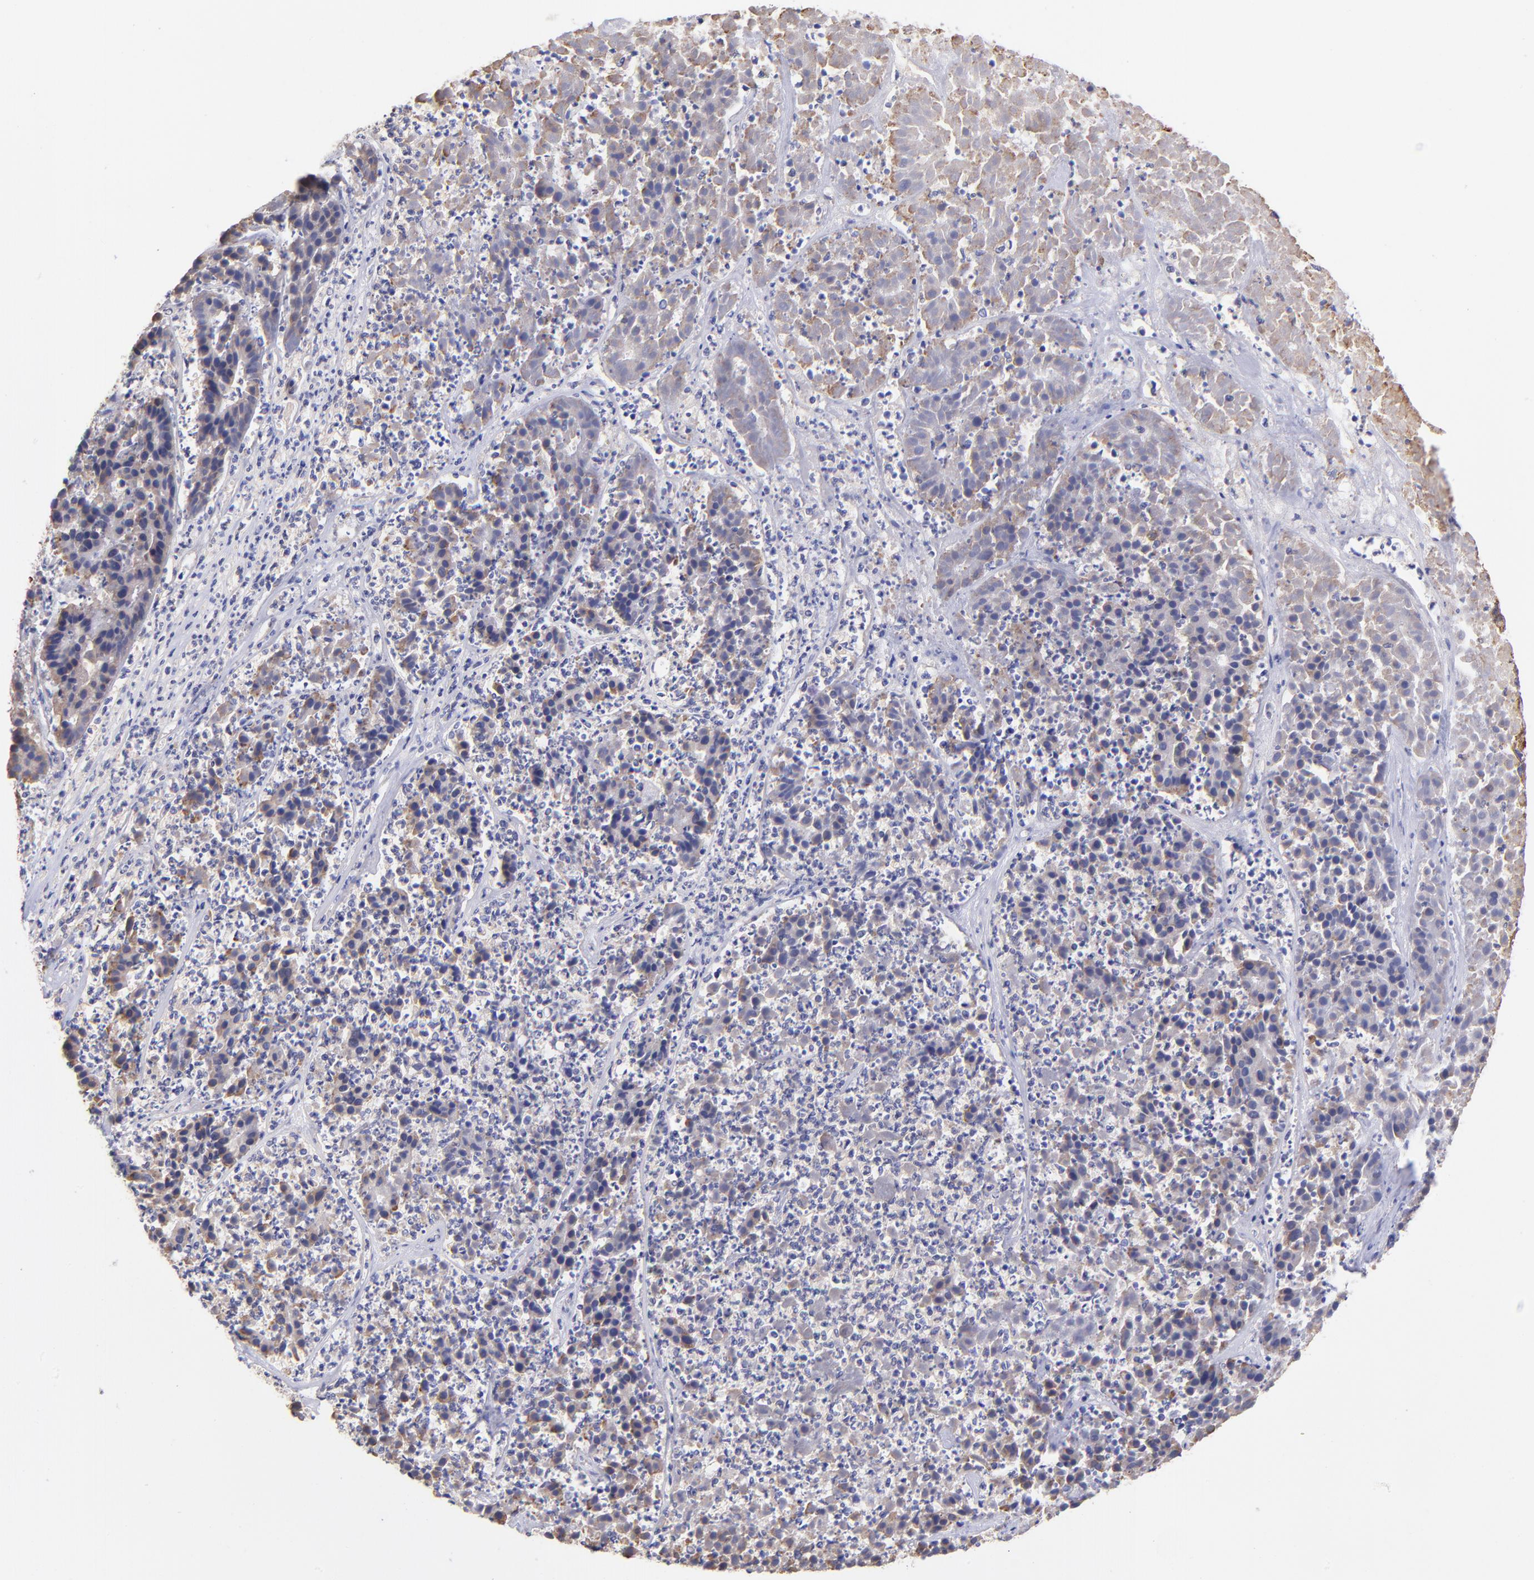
{"staining": {"intensity": "weak", "quantity": ">75%", "location": "cytoplasmic/membranous"}, "tissue": "pancreatic cancer", "cell_type": "Tumor cells", "image_type": "cancer", "snomed": [{"axis": "morphology", "description": "Adenocarcinoma, NOS"}, {"axis": "topography", "description": "Pancreas"}], "caption": "Pancreatic cancer stained with a protein marker shows weak staining in tumor cells.", "gene": "PREX1", "patient": {"sex": "male", "age": 50}}